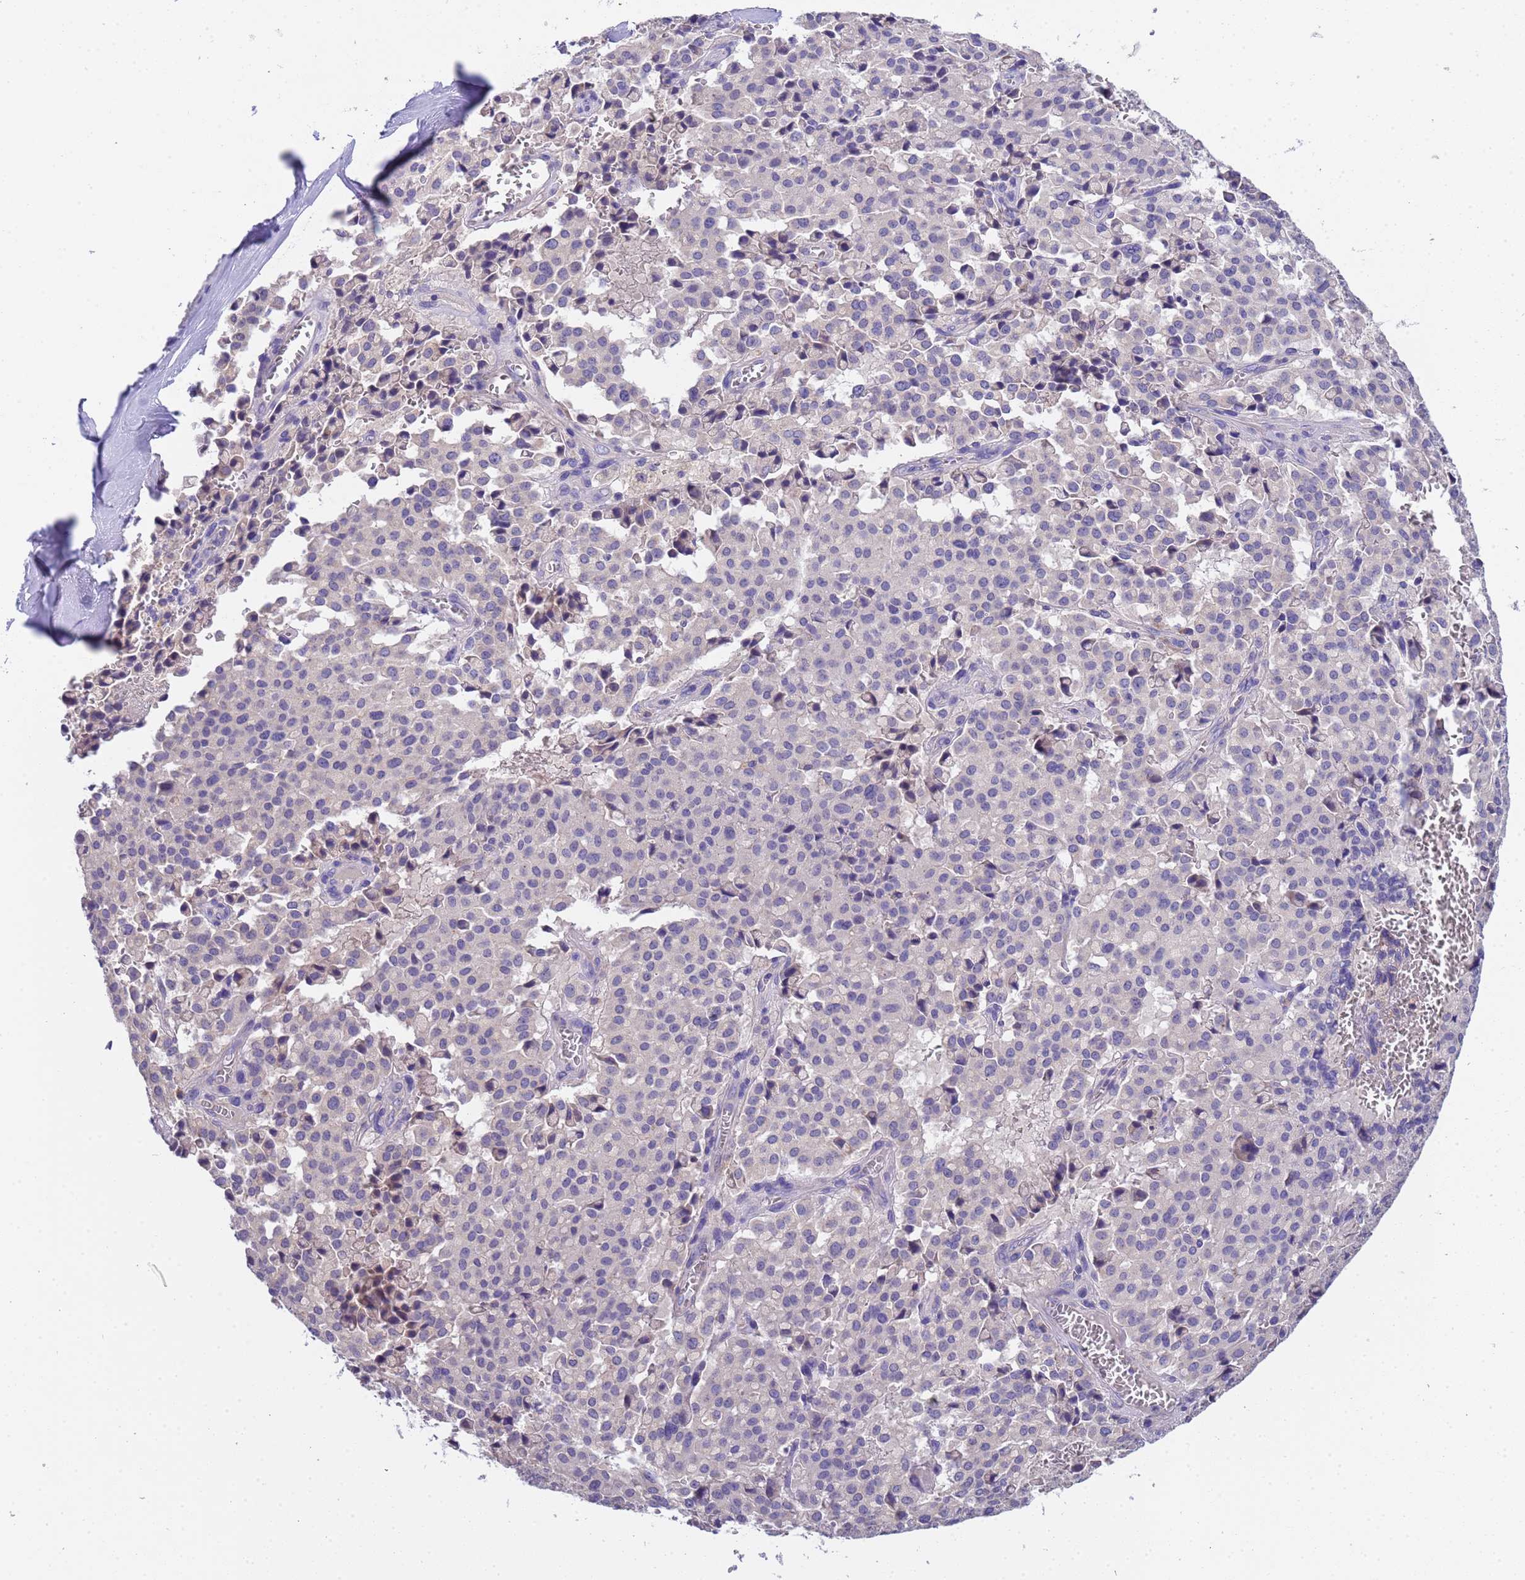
{"staining": {"intensity": "negative", "quantity": "none", "location": "none"}, "tissue": "pancreatic cancer", "cell_type": "Tumor cells", "image_type": "cancer", "snomed": [{"axis": "morphology", "description": "Adenocarcinoma, NOS"}, {"axis": "topography", "description": "Pancreas"}], "caption": "The histopathology image displays no staining of tumor cells in pancreatic cancer (adenocarcinoma).", "gene": "SLC24A3", "patient": {"sex": "male", "age": 65}}